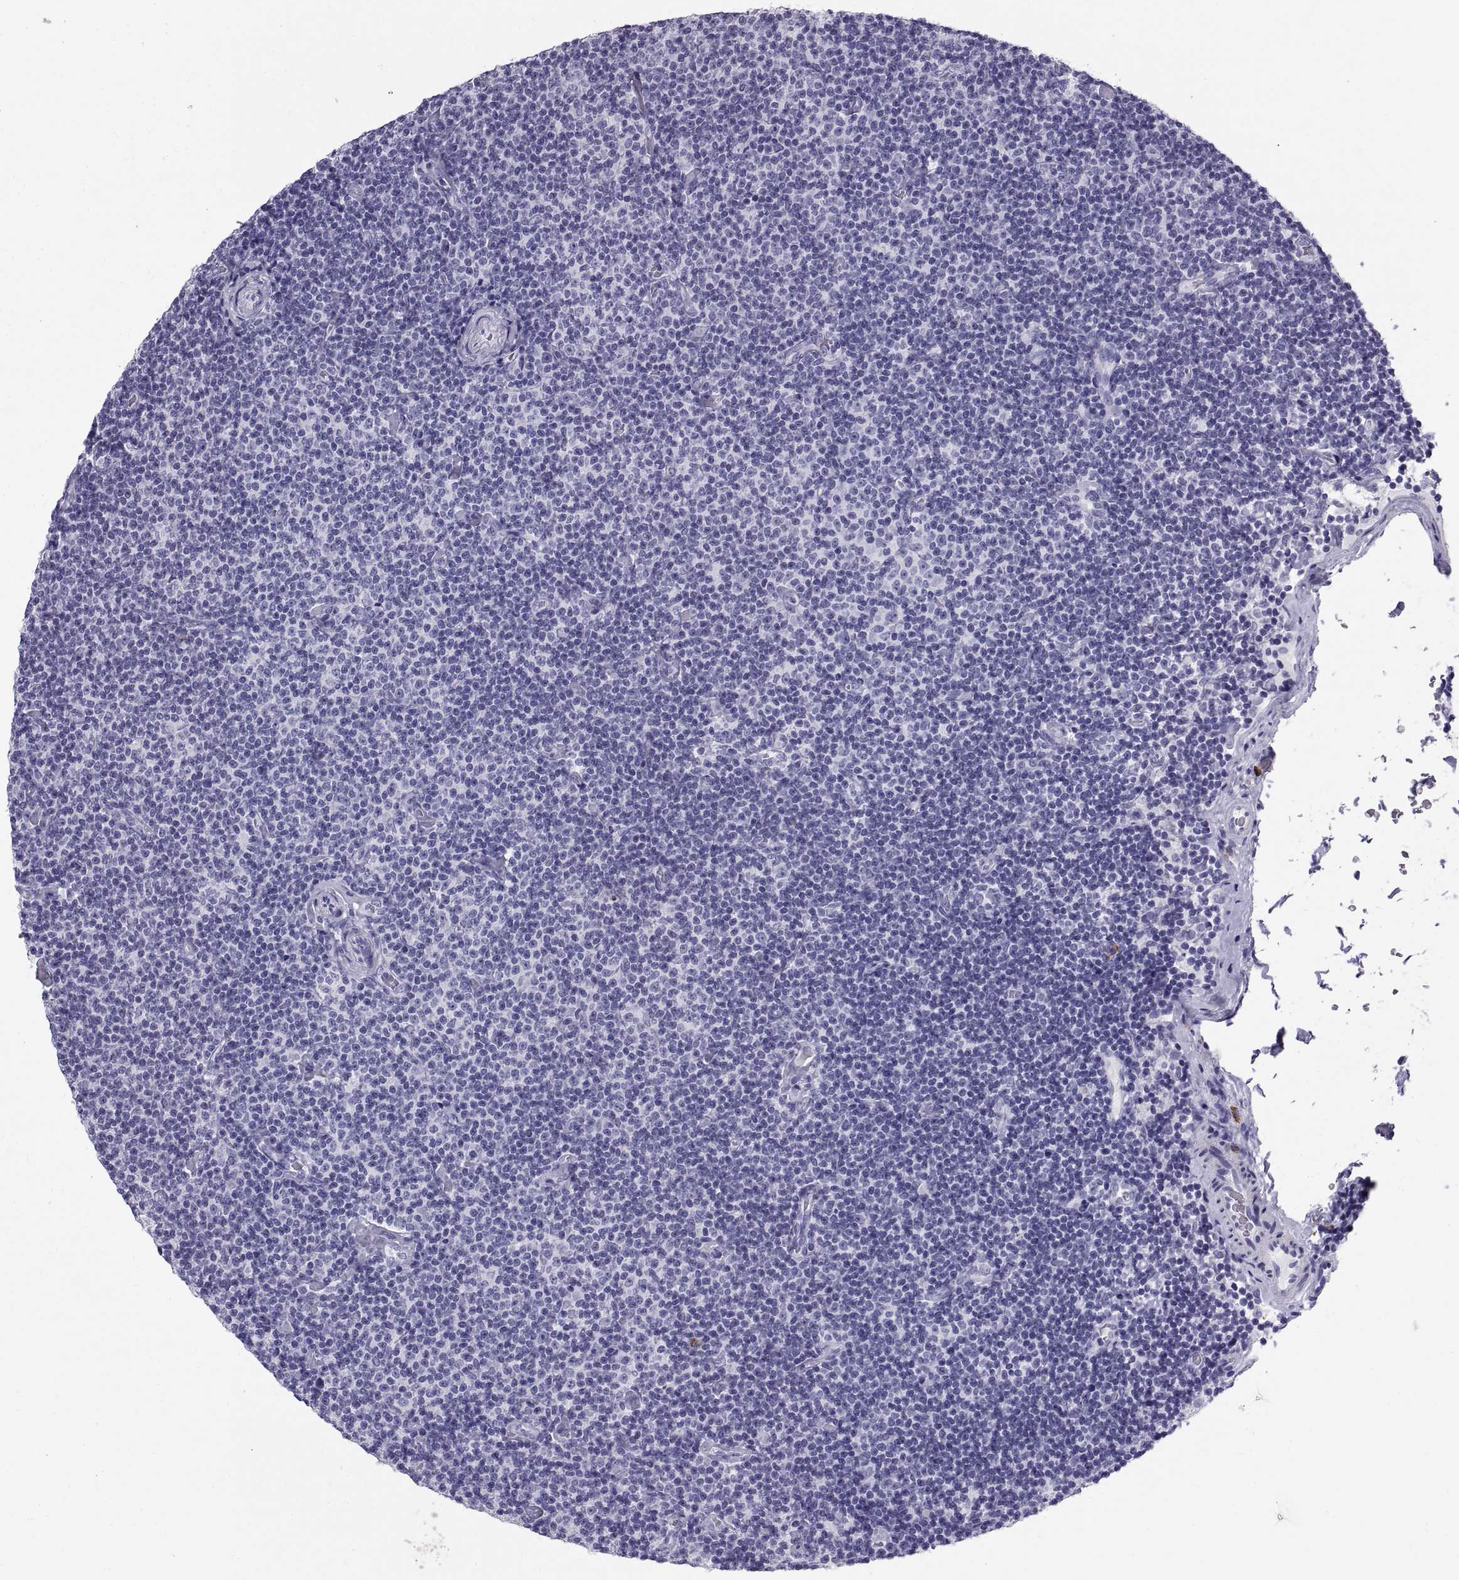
{"staining": {"intensity": "negative", "quantity": "none", "location": "none"}, "tissue": "lymphoma", "cell_type": "Tumor cells", "image_type": "cancer", "snomed": [{"axis": "morphology", "description": "Malignant lymphoma, non-Hodgkin's type, Low grade"}, {"axis": "topography", "description": "Lymph node"}], "caption": "IHC micrograph of lymphoma stained for a protein (brown), which reveals no positivity in tumor cells.", "gene": "CT47A10", "patient": {"sex": "male", "age": 81}}